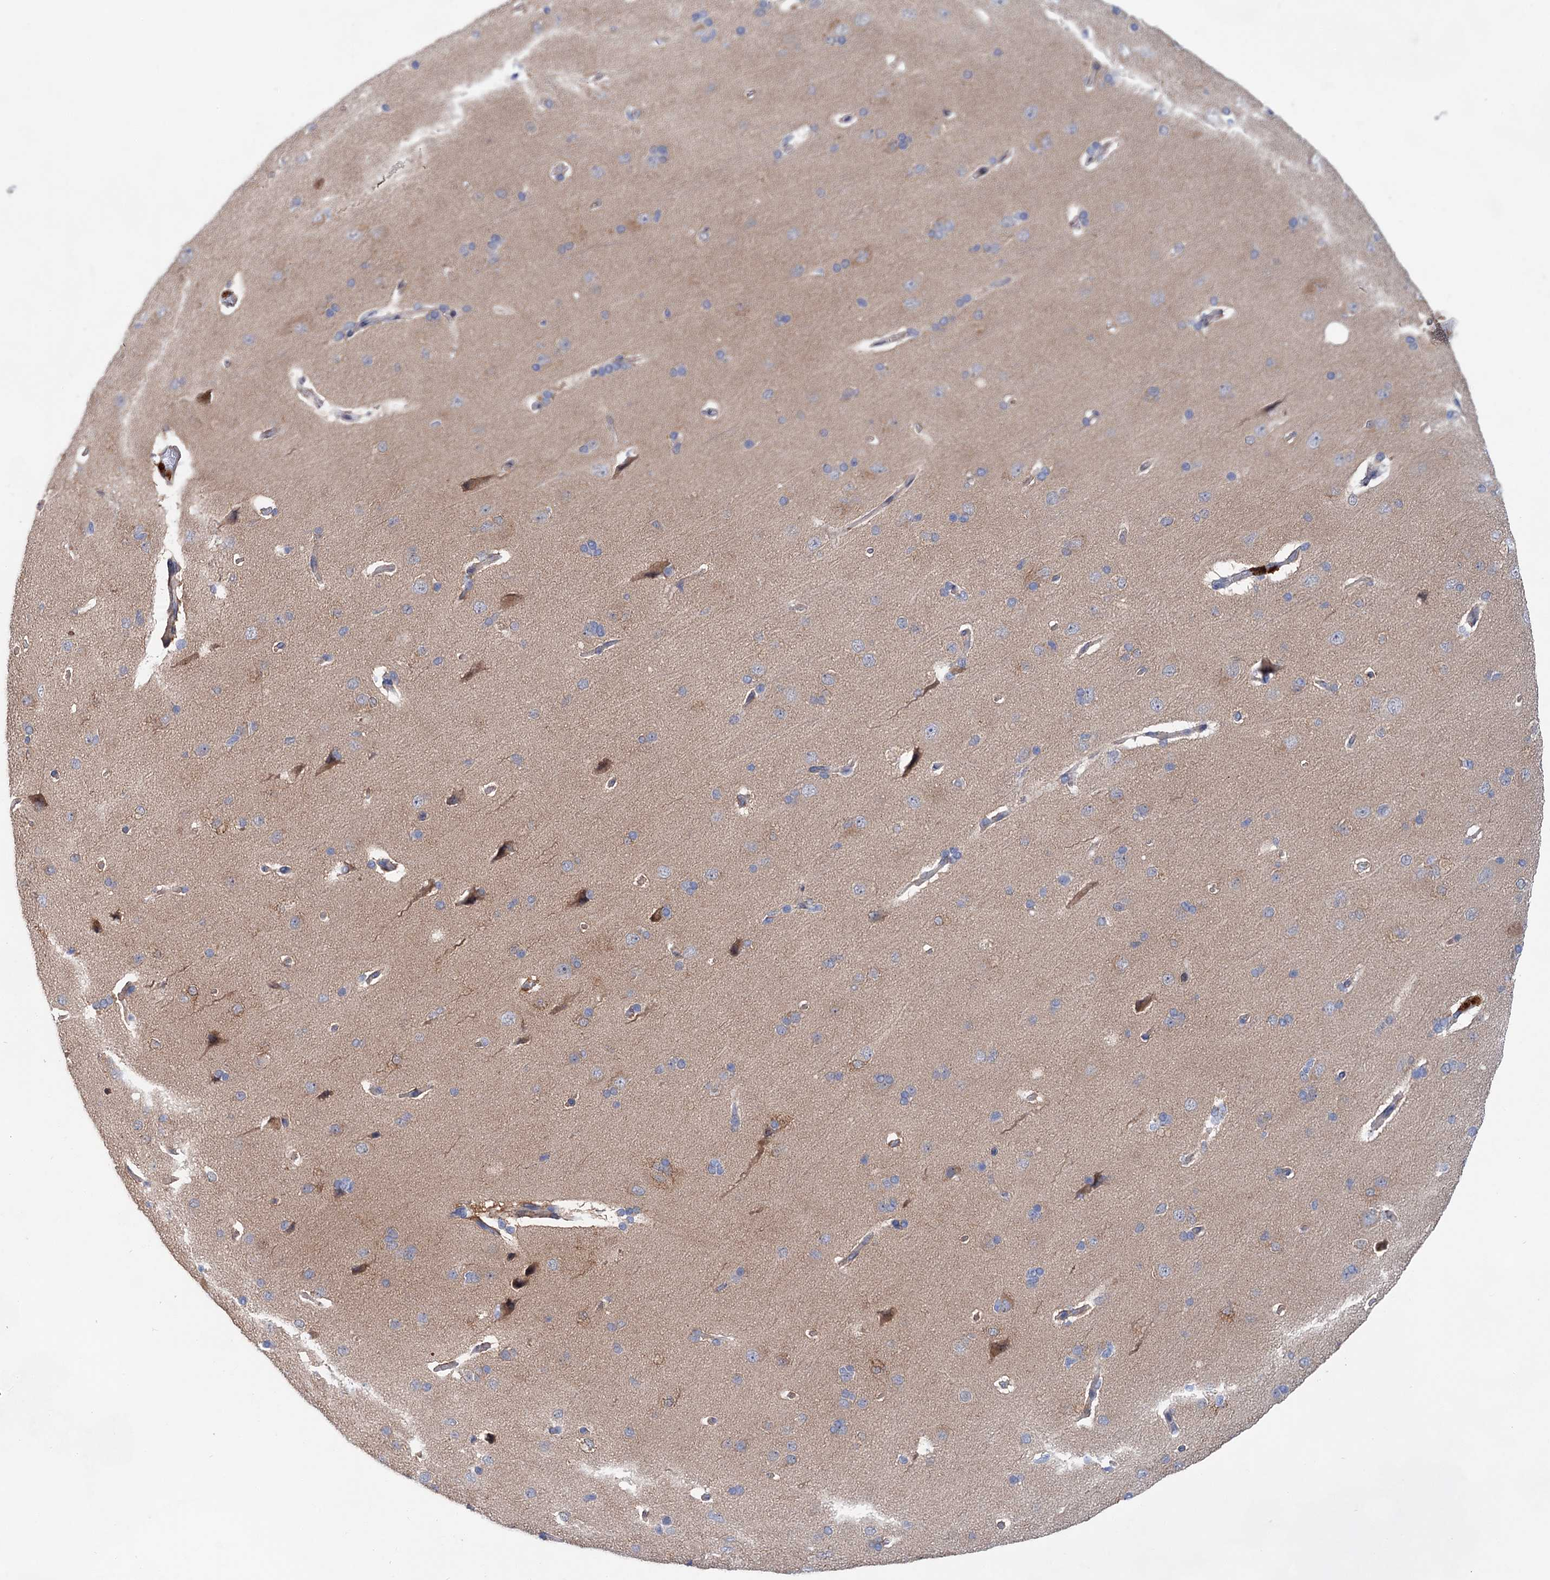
{"staining": {"intensity": "weak", "quantity": "25%-75%", "location": "cytoplasmic/membranous"}, "tissue": "cerebral cortex", "cell_type": "Endothelial cells", "image_type": "normal", "snomed": [{"axis": "morphology", "description": "Normal tissue, NOS"}, {"axis": "topography", "description": "Cerebral cortex"}], "caption": "Immunohistochemical staining of normal cerebral cortex exhibits low levels of weak cytoplasmic/membranous staining in approximately 25%-75% of endothelial cells. Using DAB (brown) and hematoxylin (blue) stains, captured at high magnification using brightfield microscopy.", "gene": "MORN3", "patient": {"sex": "male", "age": 62}}